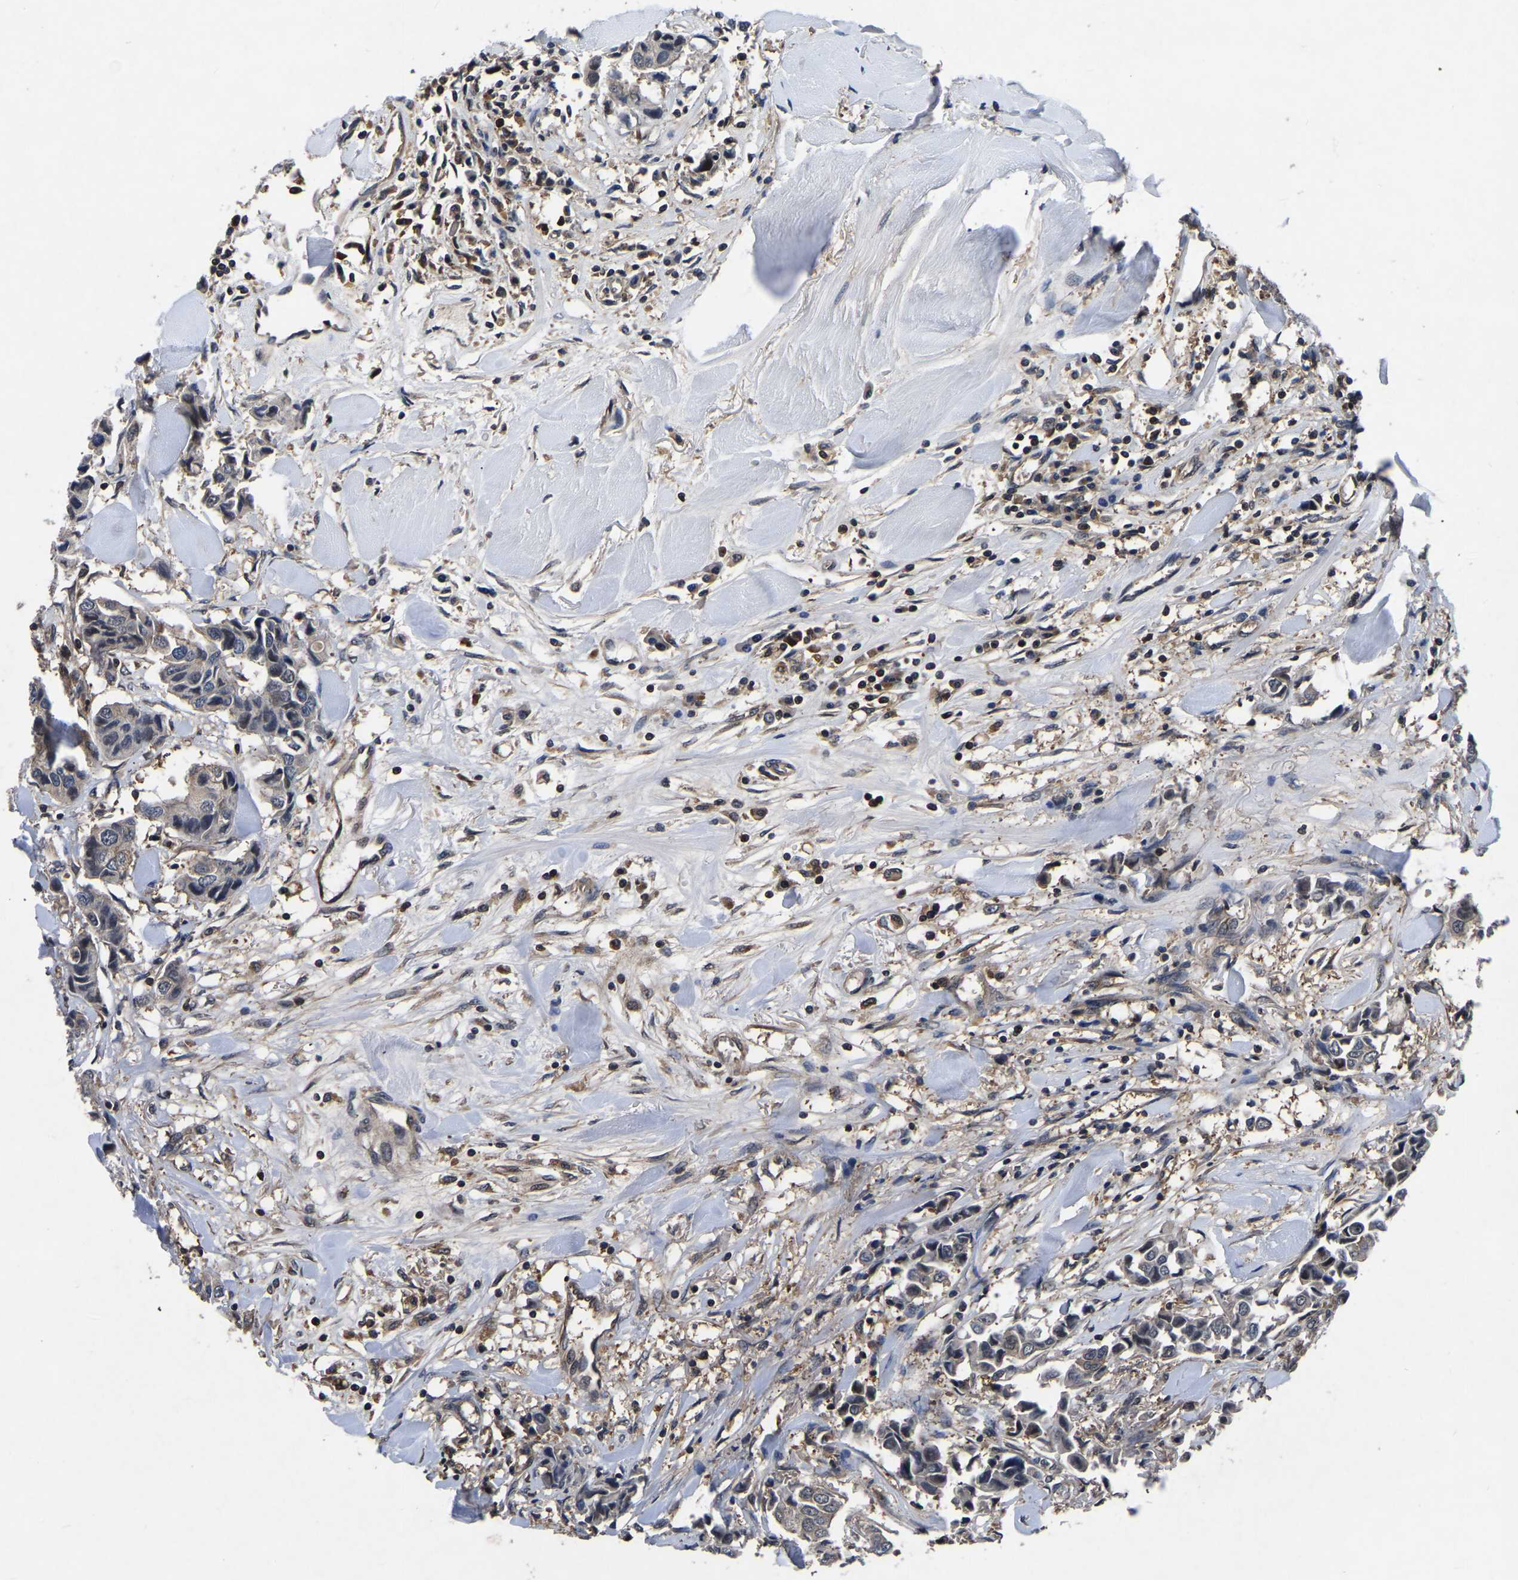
{"staining": {"intensity": "negative", "quantity": "none", "location": "none"}, "tissue": "breast cancer", "cell_type": "Tumor cells", "image_type": "cancer", "snomed": [{"axis": "morphology", "description": "Duct carcinoma"}, {"axis": "topography", "description": "Breast"}], "caption": "Tumor cells are negative for protein expression in human intraductal carcinoma (breast).", "gene": "FGD5", "patient": {"sex": "female", "age": 80}}